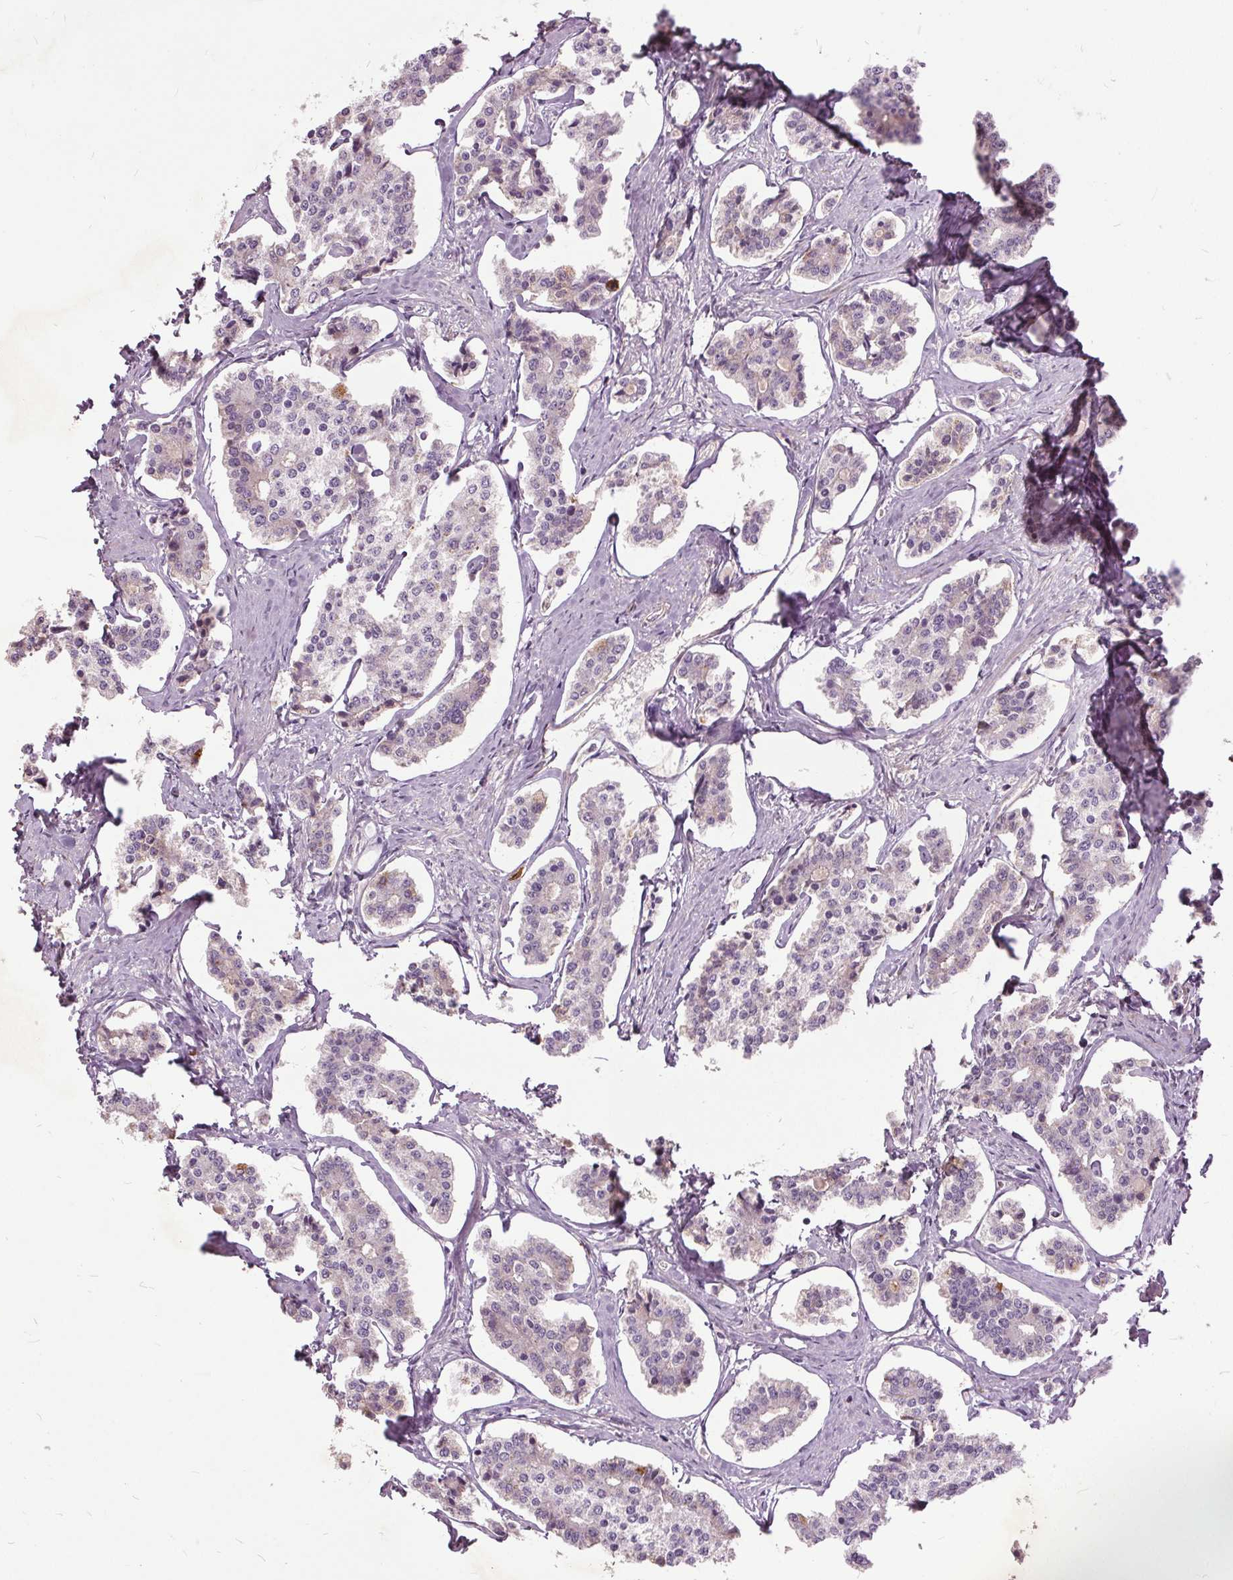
{"staining": {"intensity": "negative", "quantity": "none", "location": "none"}, "tissue": "carcinoid", "cell_type": "Tumor cells", "image_type": "cancer", "snomed": [{"axis": "morphology", "description": "Carcinoid, malignant, NOS"}, {"axis": "topography", "description": "Small intestine"}], "caption": "There is no significant expression in tumor cells of malignant carcinoid.", "gene": "PDGFD", "patient": {"sex": "female", "age": 65}}